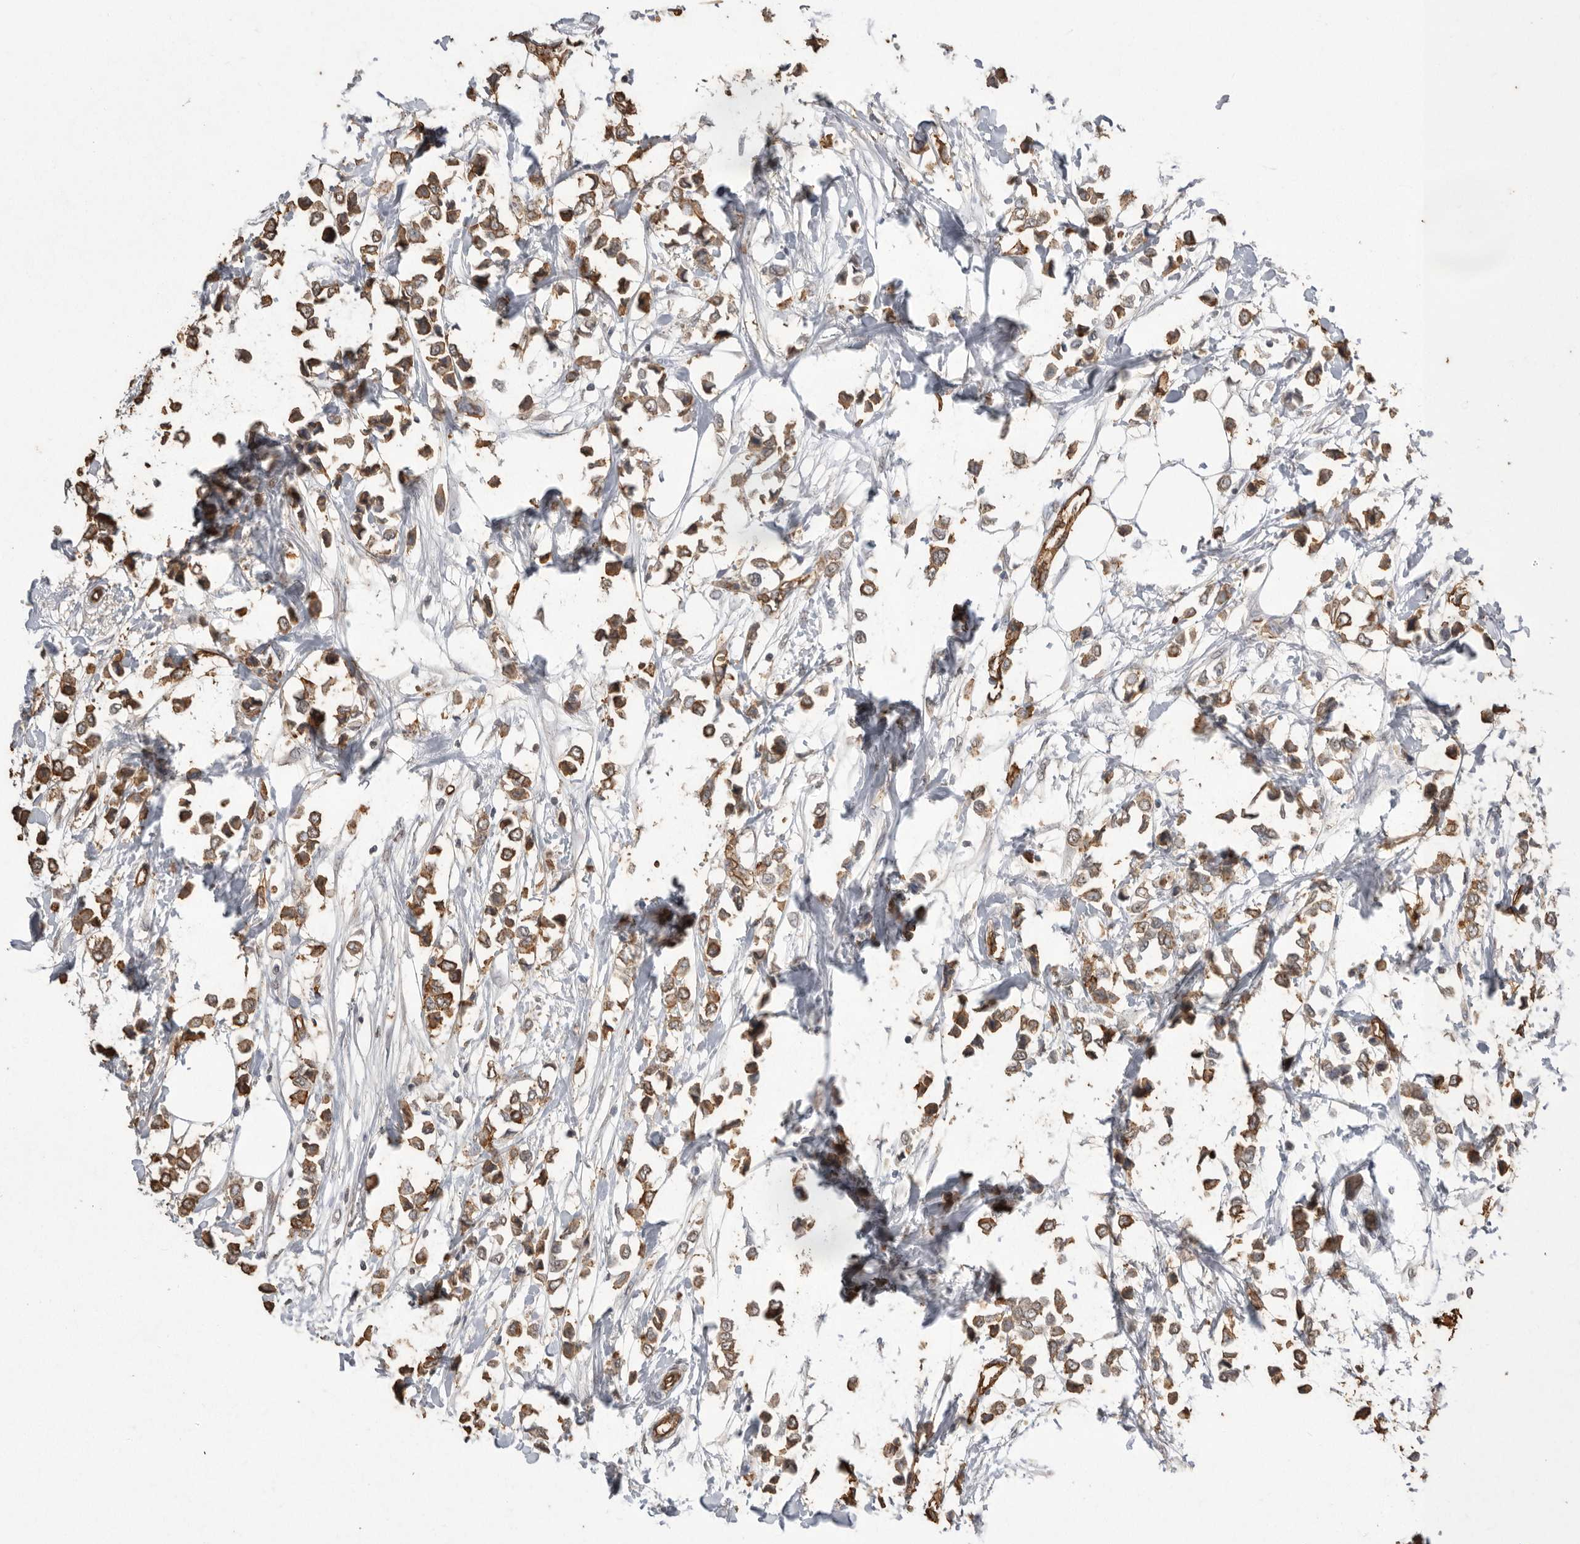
{"staining": {"intensity": "moderate", "quantity": ">75%", "location": "cytoplasmic/membranous"}, "tissue": "breast cancer", "cell_type": "Tumor cells", "image_type": "cancer", "snomed": [{"axis": "morphology", "description": "Lobular carcinoma"}, {"axis": "topography", "description": "Breast"}], "caption": "Moderate cytoplasmic/membranous expression for a protein is seen in approximately >75% of tumor cells of lobular carcinoma (breast) using IHC.", "gene": "IL27", "patient": {"sex": "female", "age": 51}}